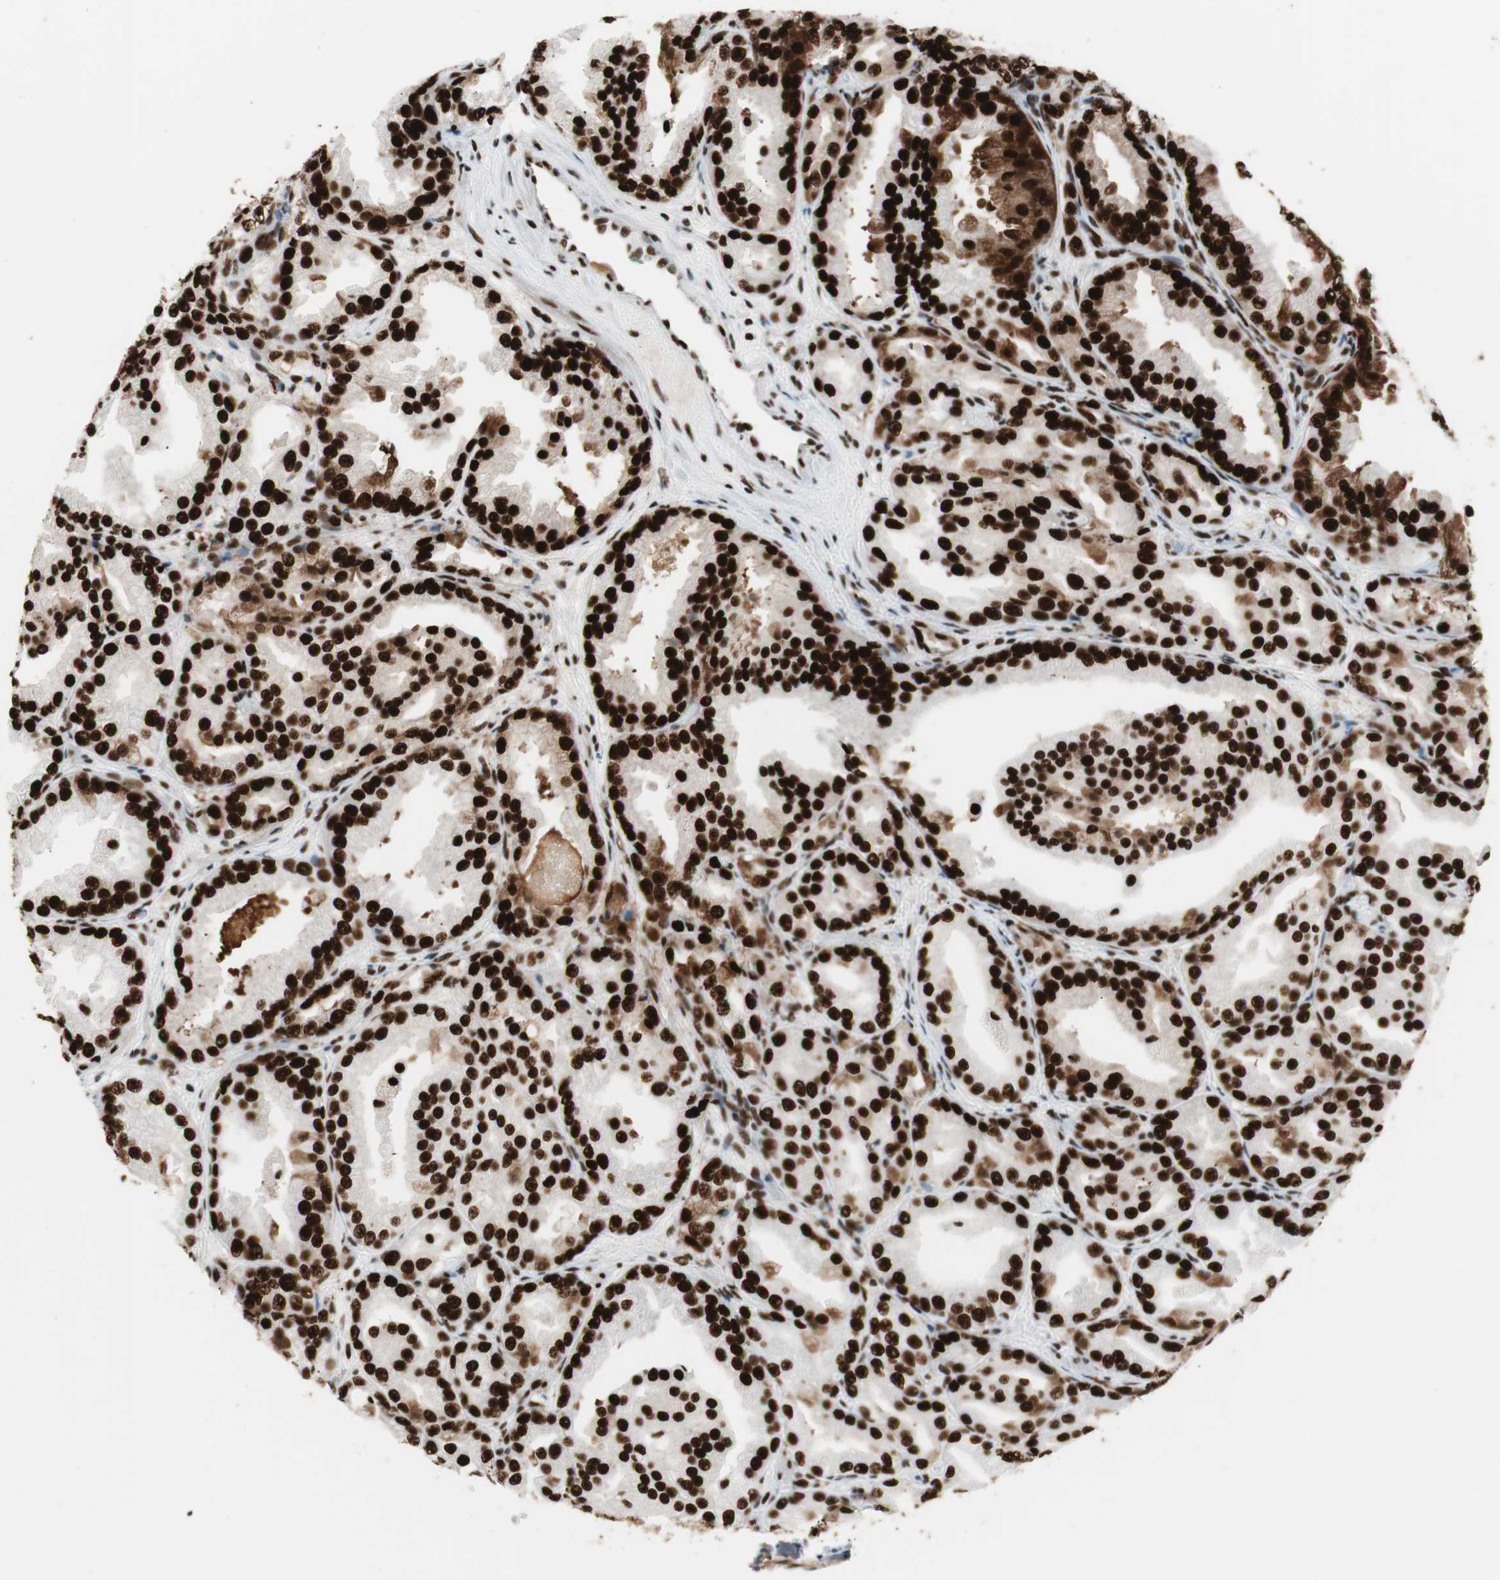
{"staining": {"intensity": "strong", "quantity": ">75%", "location": "cytoplasmic/membranous,nuclear"}, "tissue": "prostate cancer", "cell_type": "Tumor cells", "image_type": "cancer", "snomed": [{"axis": "morphology", "description": "Adenocarcinoma, High grade"}, {"axis": "topography", "description": "Prostate"}], "caption": "High-magnification brightfield microscopy of high-grade adenocarcinoma (prostate) stained with DAB (3,3'-diaminobenzidine) (brown) and counterstained with hematoxylin (blue). tumor cells exhibit strong cytoplasmic/membranous and nuclear expression is appreciated in about>75% of cells. Using DAB (3,3'-diaminobenzidine) (brown) and hematoxylin (blue) stains, captured at high magnification using brightfield microscopy.", "gene": "PSME3", "patient": {"sex": "male", "age": 61}}